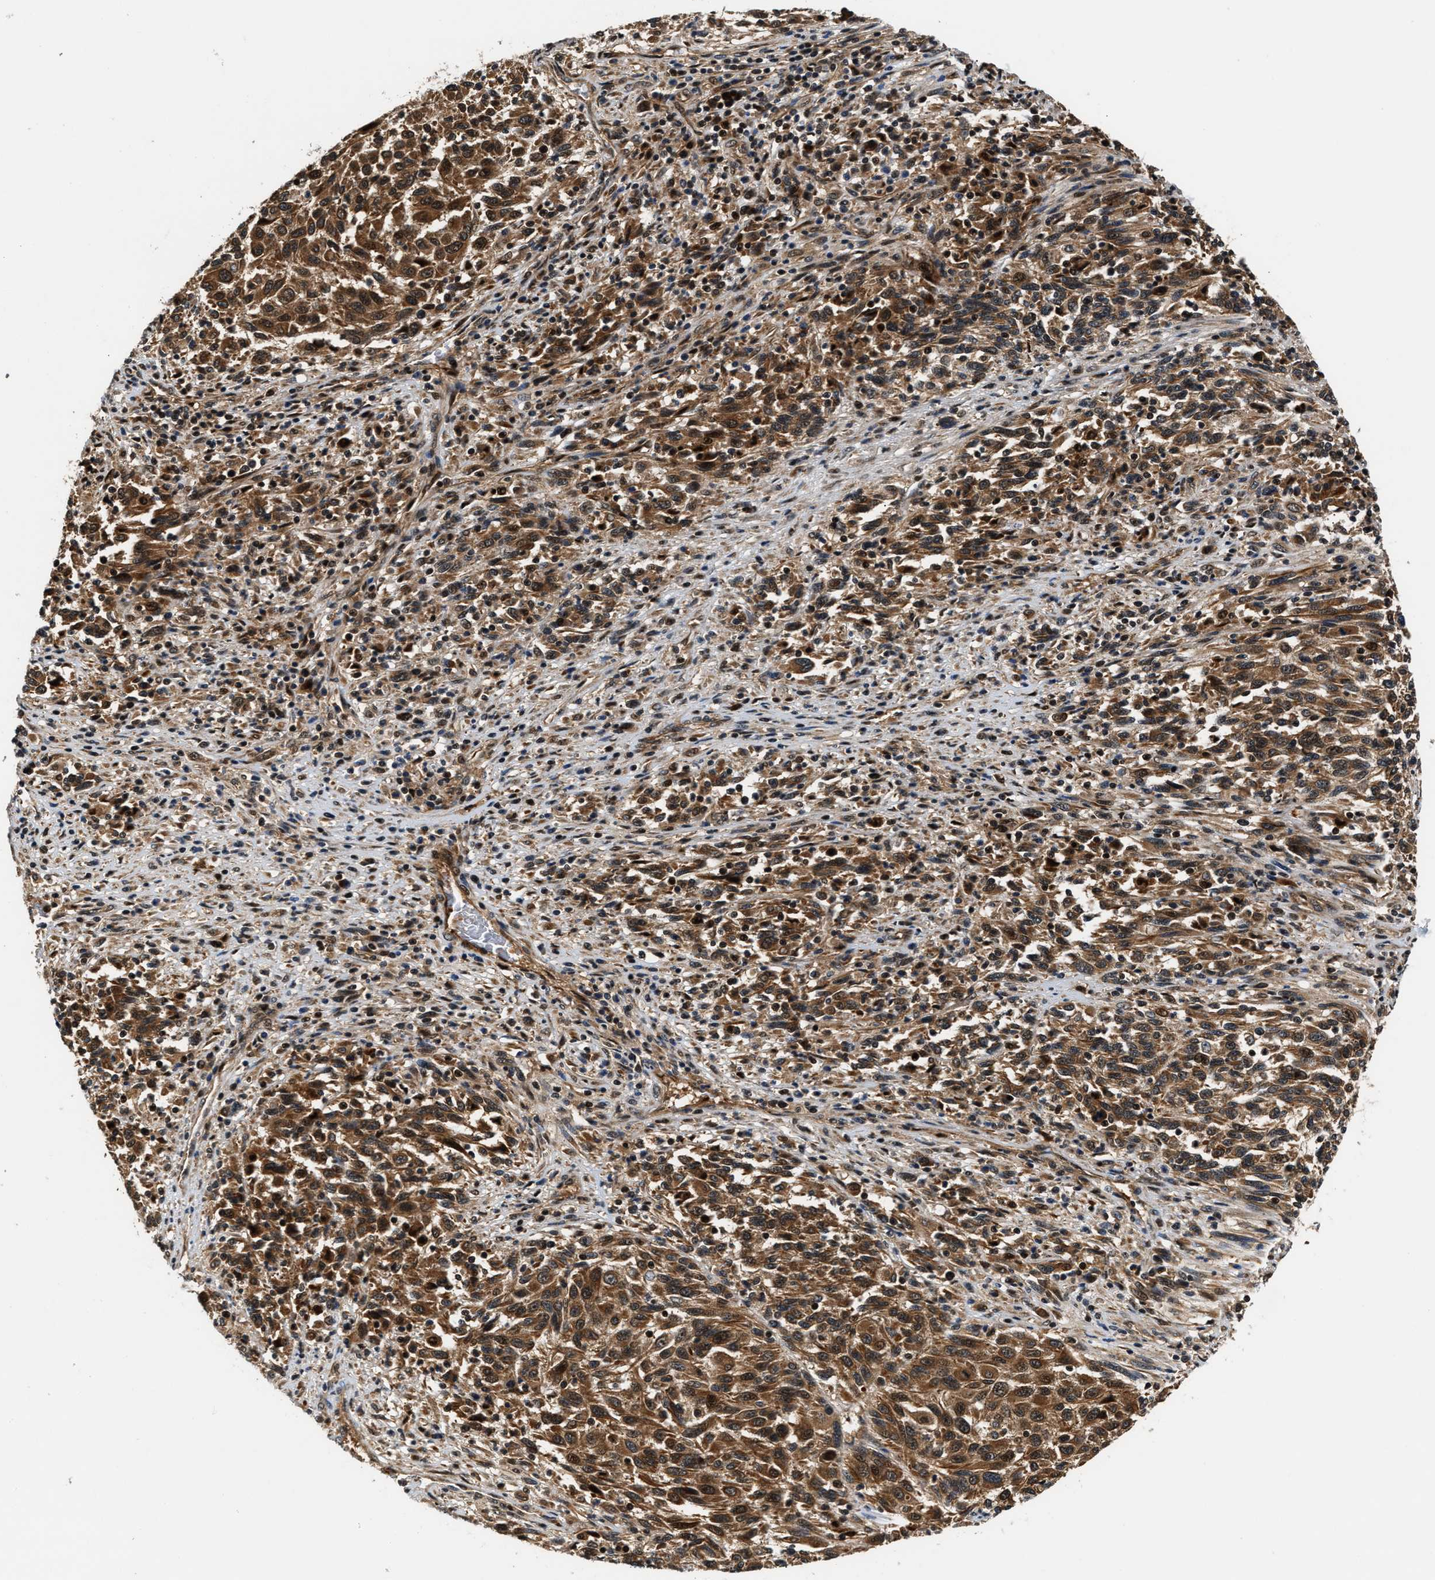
{"staining": {"intensity": "strong", "quantity": ">75%", "location": "cytoplasmic/membranous"}, "tissue": "melanoma", "cell_type": "Tumor cells", "image_type": "cancer", "snomed": [{"axis": "morphology", "description": "Malignant melanoma, Metastatic site"}, {"axis": "topography", "description": "Lymph node"}], "caption": "Human melanoma stained with a protein marker exhibits strong staining in tumor cells.", "gene": "TUT7", "patient": {"sex": "male", "age": 61}}